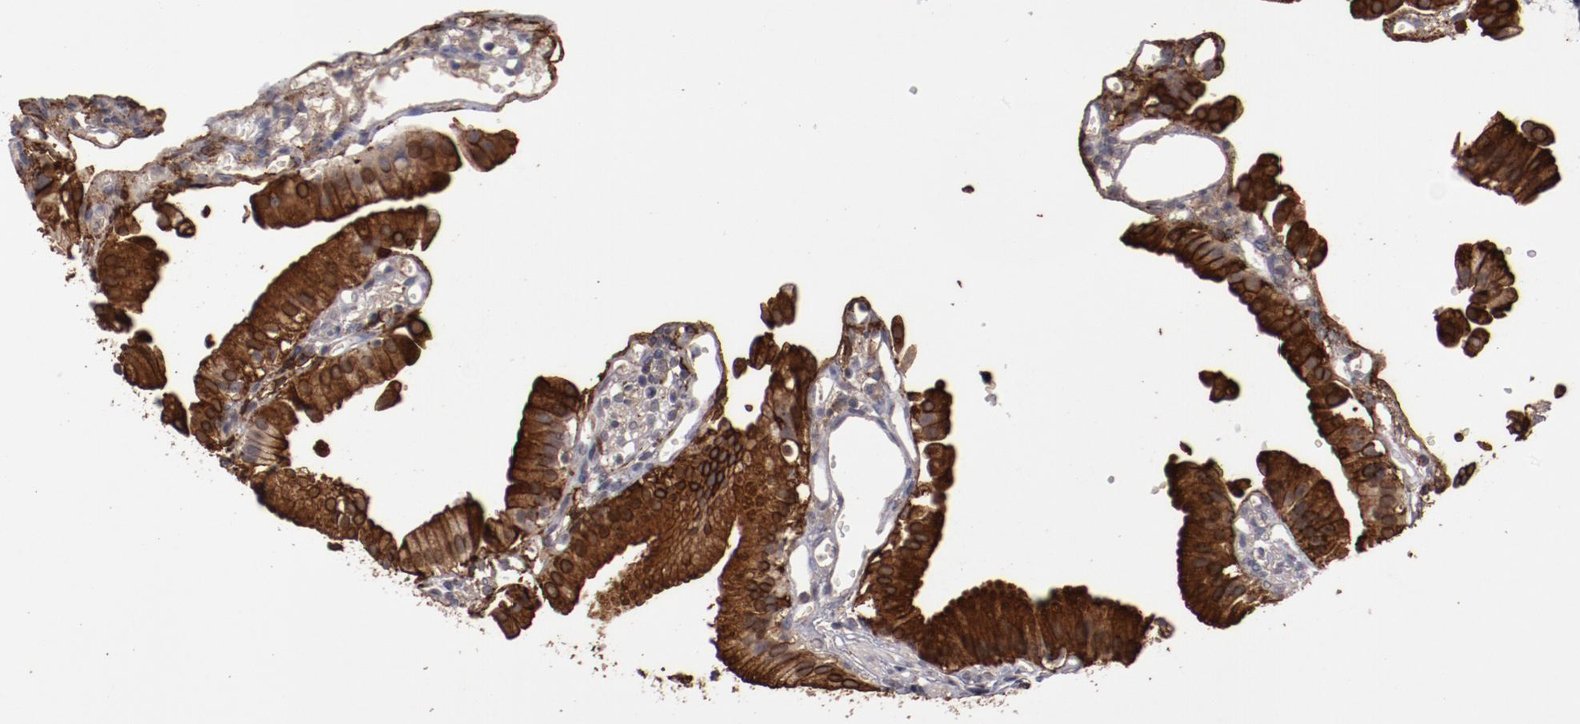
{"staining": {"intensity": "strong", "quantity": ">75%", "location": "cytoplasmic/membranous"}, "tissue": "gallbladder", "cell_type": "Glandular cells", "image_type": "normal", "snomed": [{"axis": "morphology", "description": "Normal tissue, NOS"}, {"axis": "topography", "description": "Gallbladder"}], "caption": "Immunohistochemical staining of normal human gallbladder reveals high levels of strong cytoplasmic/membranous positivity in approximately >75% of glandular cells. The staining was performed using DAB to visualize the protein expression in brown, while the nuclei were stained in blue with hematoxylin (Magnification: 20x).", "gene": "LRRC75B", "patient": {"sex": "male", "age": 65}}